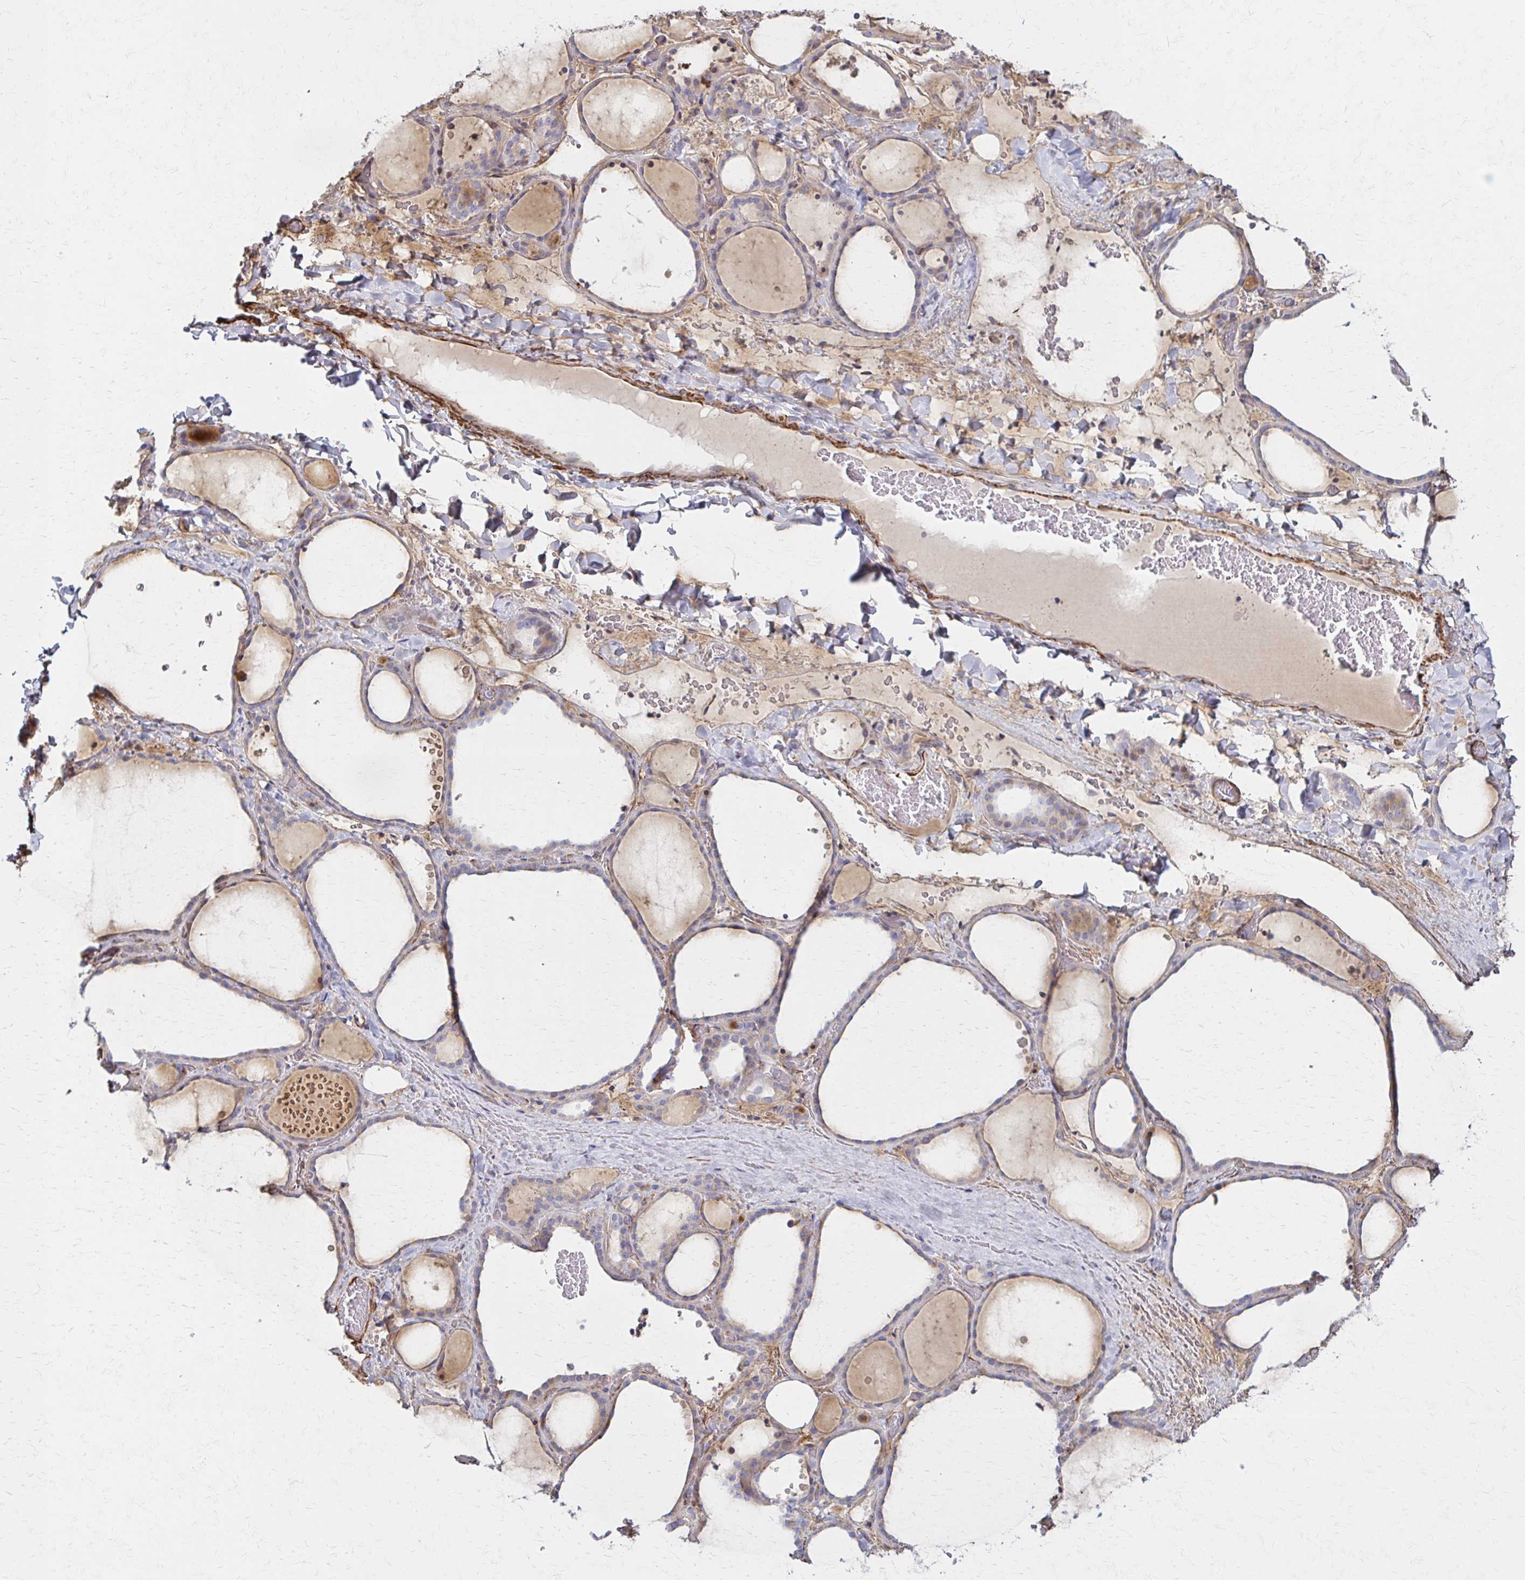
{"staining": {"intensity": "moderate", "quantity": "25%-75%", "location": "cytoplasmic/membranous"}, "tissue": "thyroid gland", "cell_type": "Glandular cells", "image_type": "normal", "snomed": [{"axis": "morphology", "description": "Normal tissue, NOS"}, {"axis": "topography", "description": "Thyroid gland"}], "caption": "DAB immunohistochemical staining of normal human thyroid gland reveals moderate cytoplasmic/membranous protein expression in approximately 25%-75% of glandular cells.", "gene": "TIMMDC1", "patient": {"sex": "female", "age": 36}}